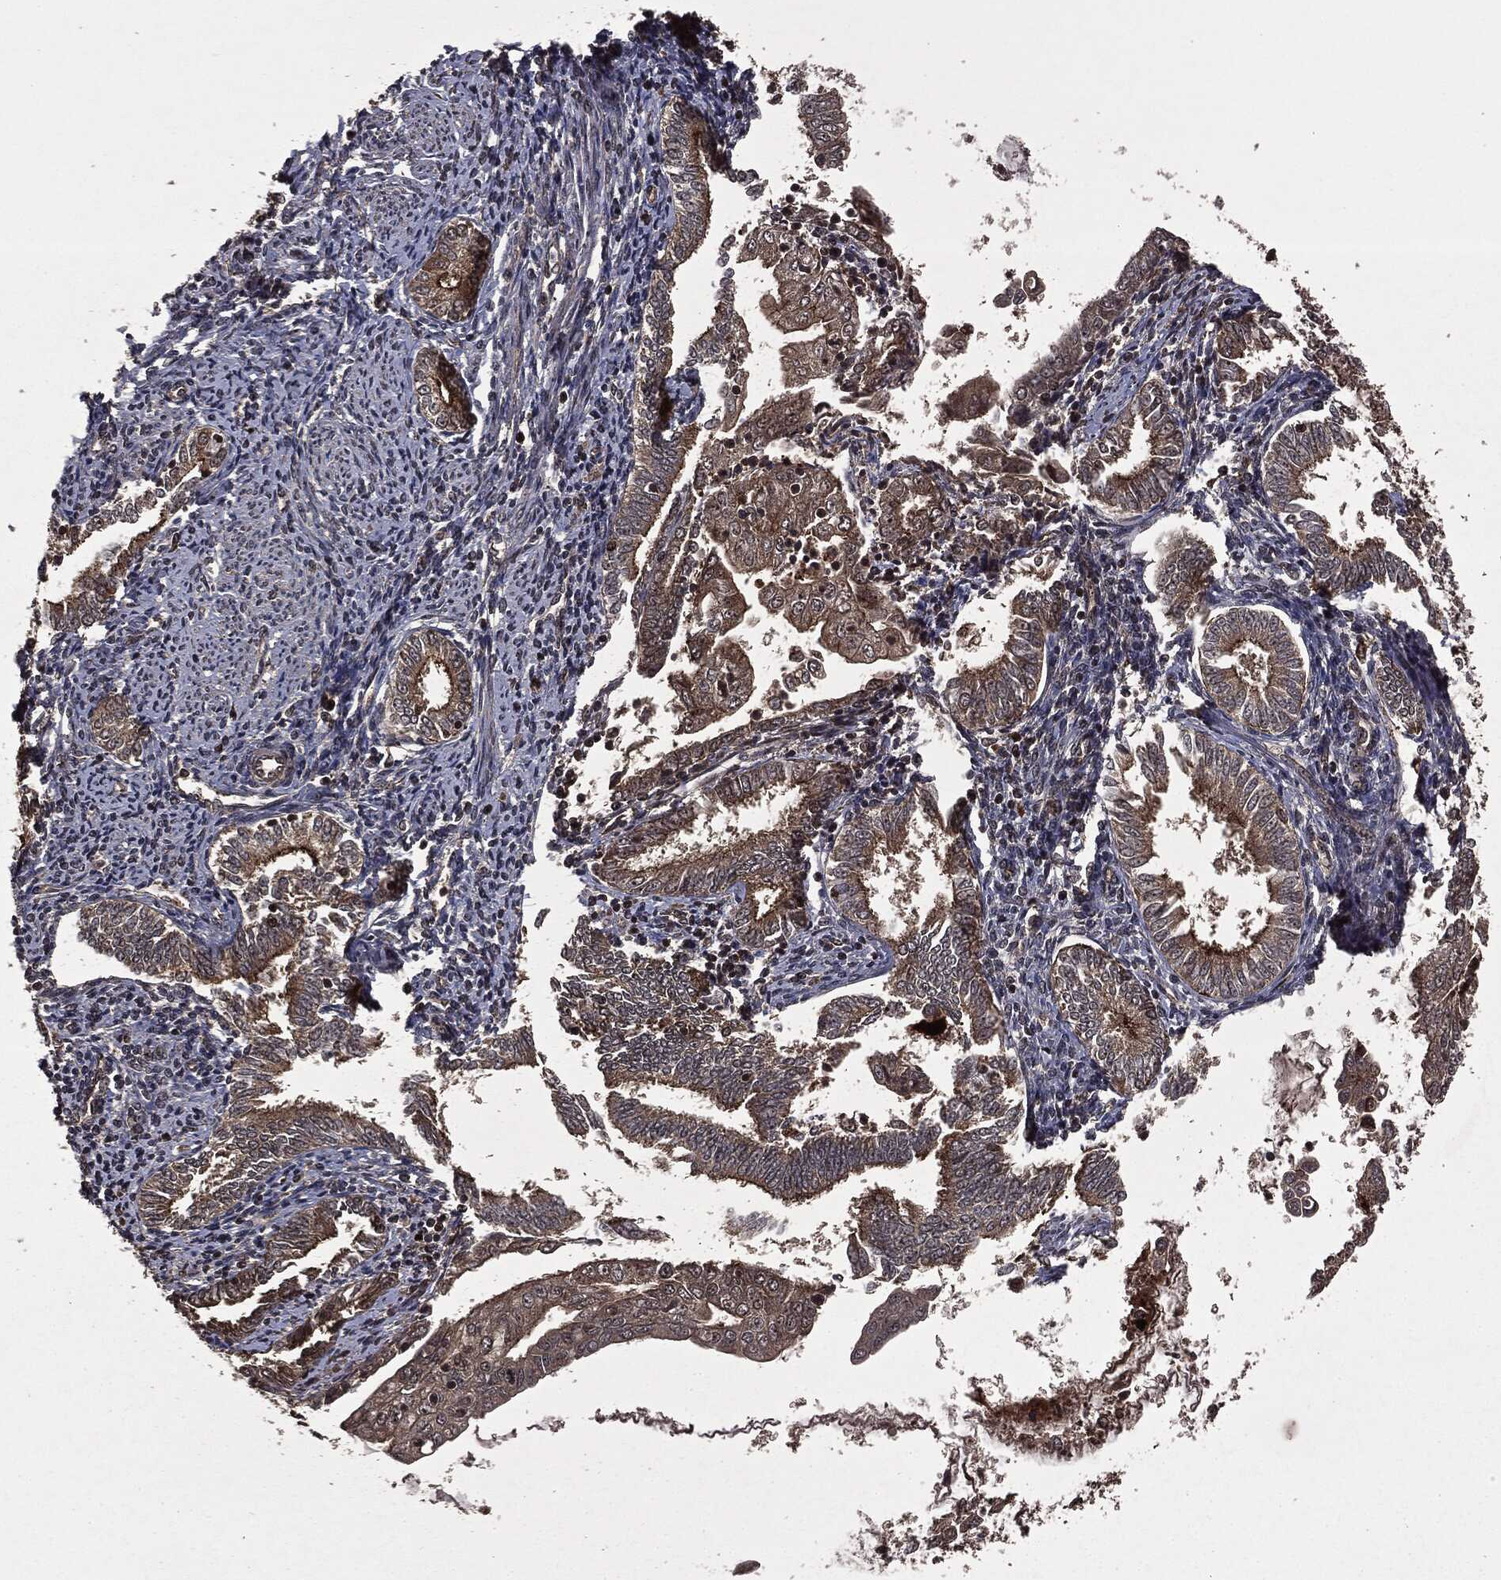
{"staining": {"intensity": "moderate", "quantity": ">75%", "location": "cytoplasmic/membranous"}, "tissue": "endometrial cancer", "cell_type": "Tumor cells", "image_type": "cancer", "snomed": [{"axis": "morphology", "description": "Adenocarcinoma, NOS"}, {"axis": "topography", "description": "Endometrium"}], "caption": "Endometrial cancer (adenocarcinoma) was stained to show a protein in brown. There is medium levels of moderate cytoplasmic/membranous expression in about >75% of tumor cells.", "gene": "CARD6", "patient": {"sex": "female", "age": 56}}